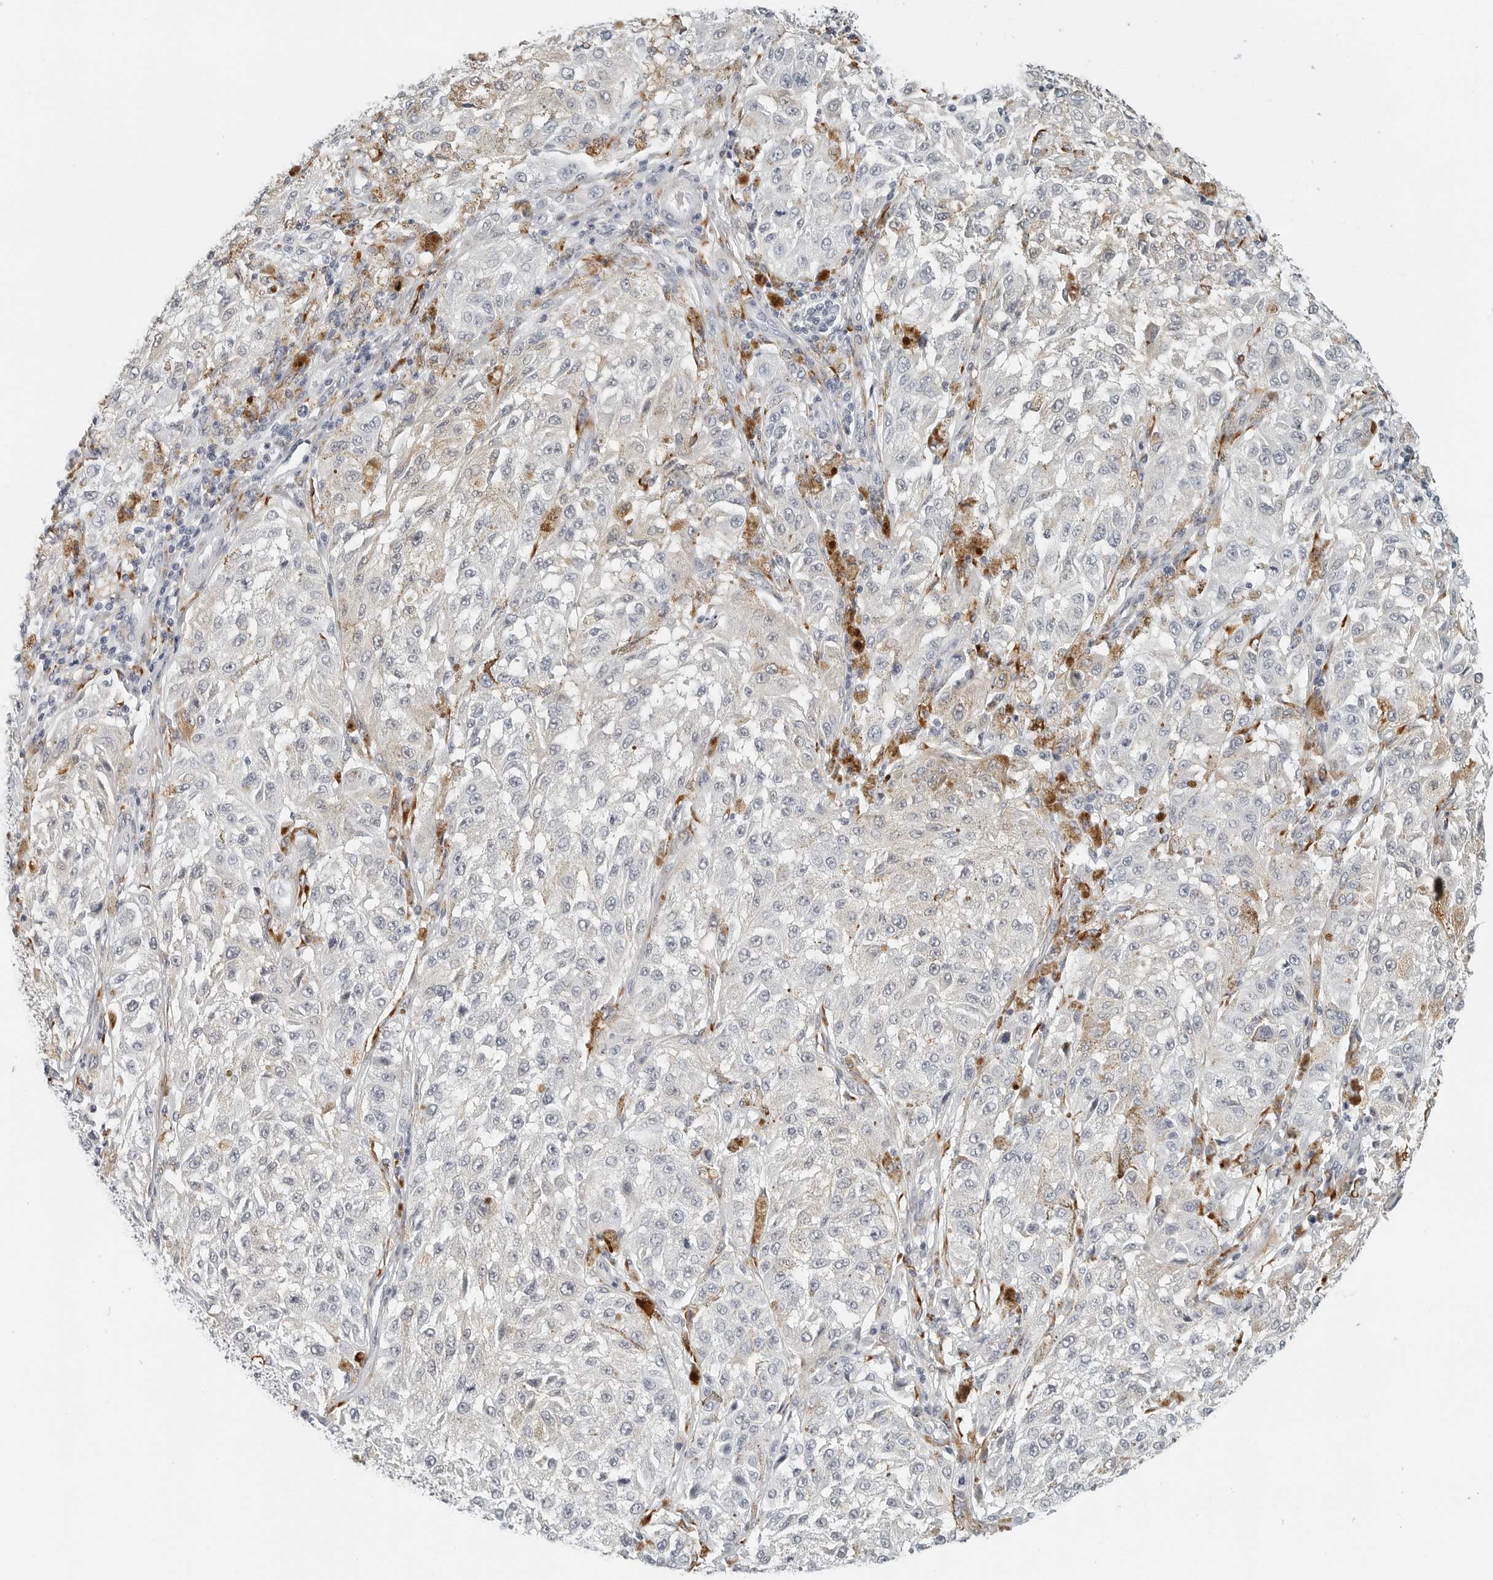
{"staining": {"intensity": "negative", "quantity": "none", "location": "none"}, "tissue": "melanoma", "cell_type": "Tumor cells", "image_type": "cancer", "snomed": [{"axis": "morphology", "description": "Malignant melanoma, NOS"}, {"axis": "topography", "description": "Skin"}], "caption": "Immunohistochemical staining of human melanoma reveals no significant positivity in tumor cells. (DAB (3,3'-diaminobenzidine) IHC visualized using brightfield microscopy, high magnification).", "gene": "P4HA2", "patient": {"sex": "female", "age": 64}}